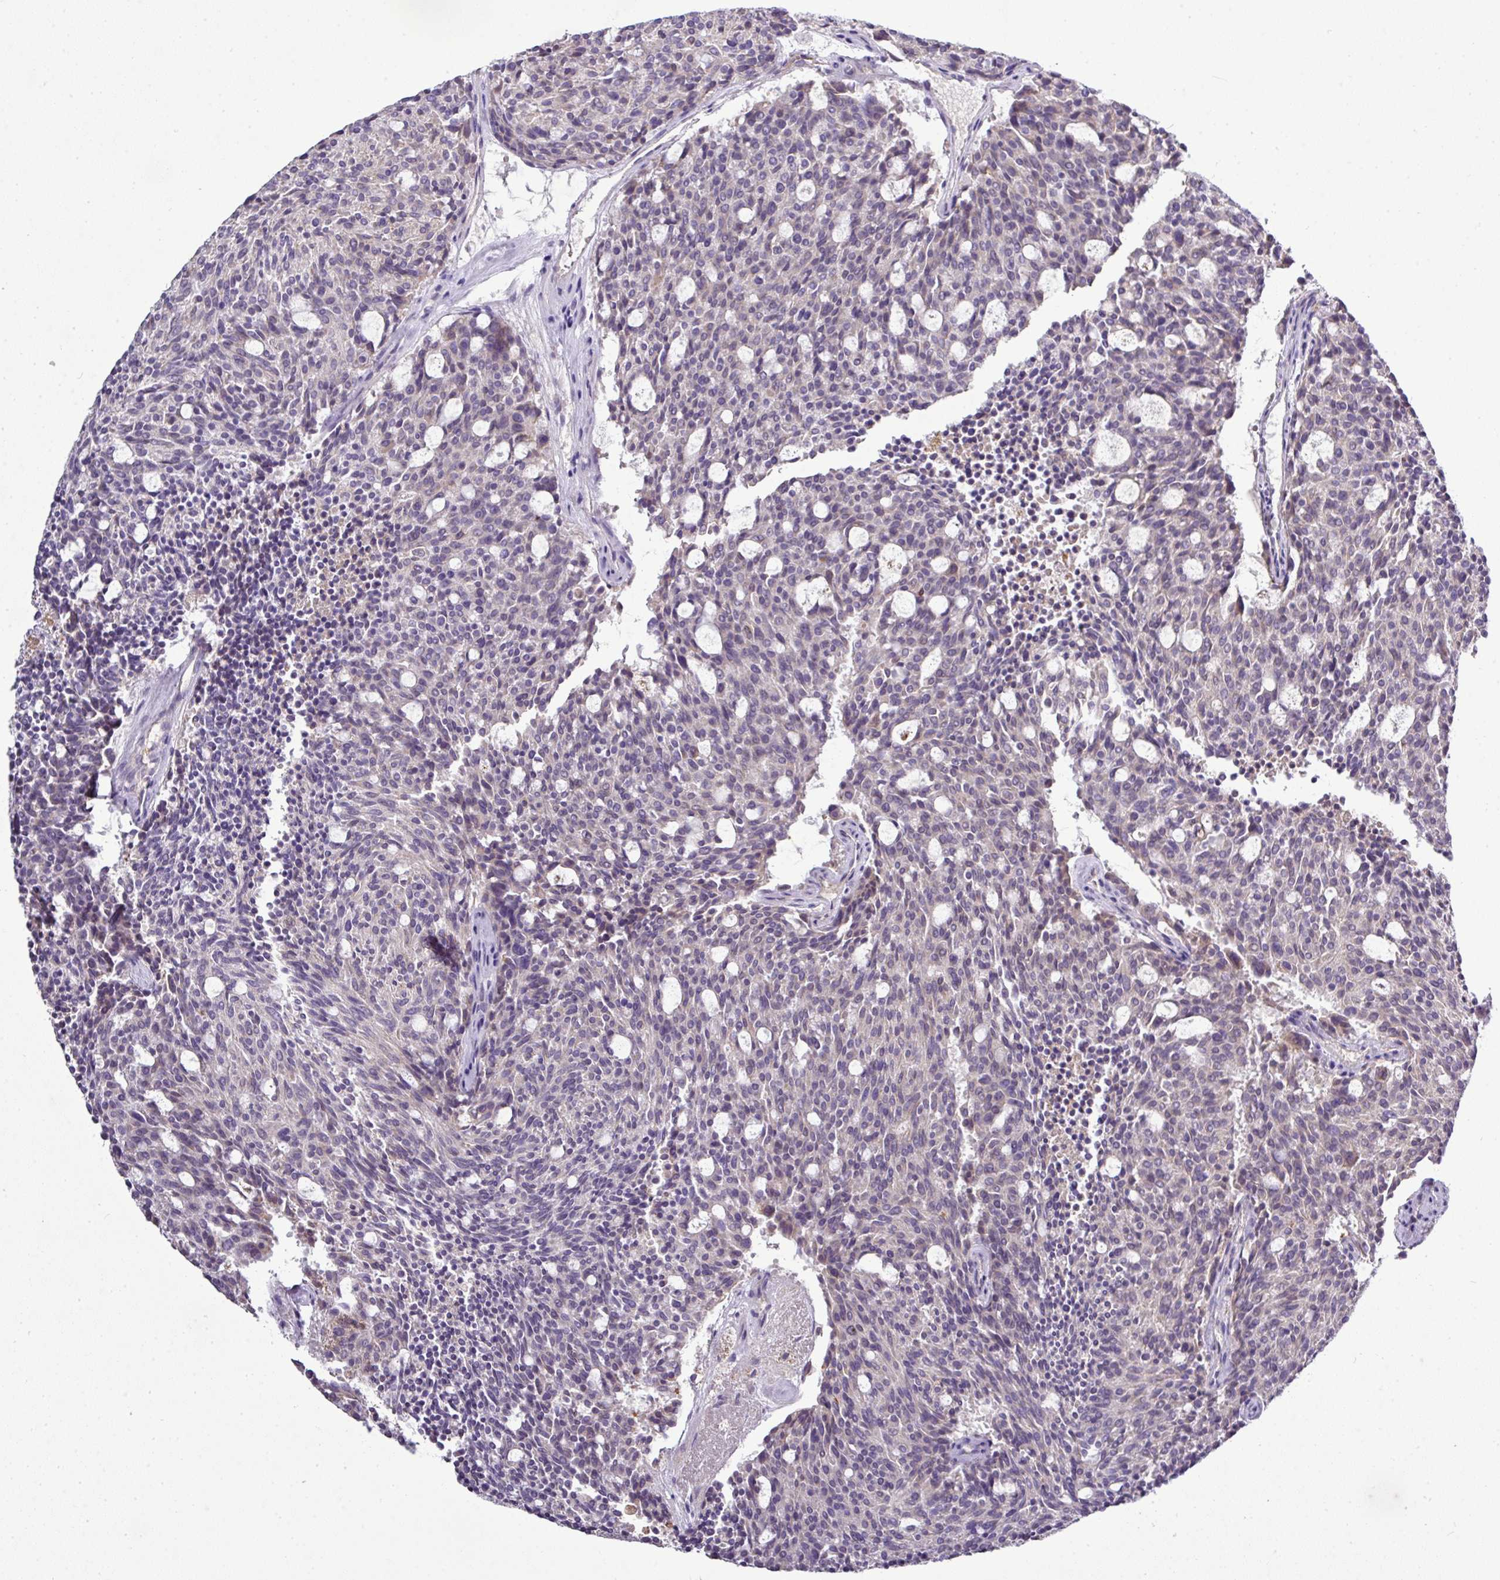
{"staining": {"intensity": "negative", "quantity": "none", "location": "none"}, "tissue": "carcinoid", "cell_type": "Tumor cells", "image_type": "cancer", "snomed": [{"axis": "morphology", "description": "Carcinoid, malignant, NOS"}, {"axis": "topography", "description": "Pancreas"}], "caption": "This is a image of immunohistochemistry (IHC) staining of carcinoid, which shows no staining in tumor cells. The staining is performed using DAB brown chromogen with nuclei counter-stained in using hematoxylin.", "gene": "CAB39L", "patient": {"sex": "female", "age": 54}}